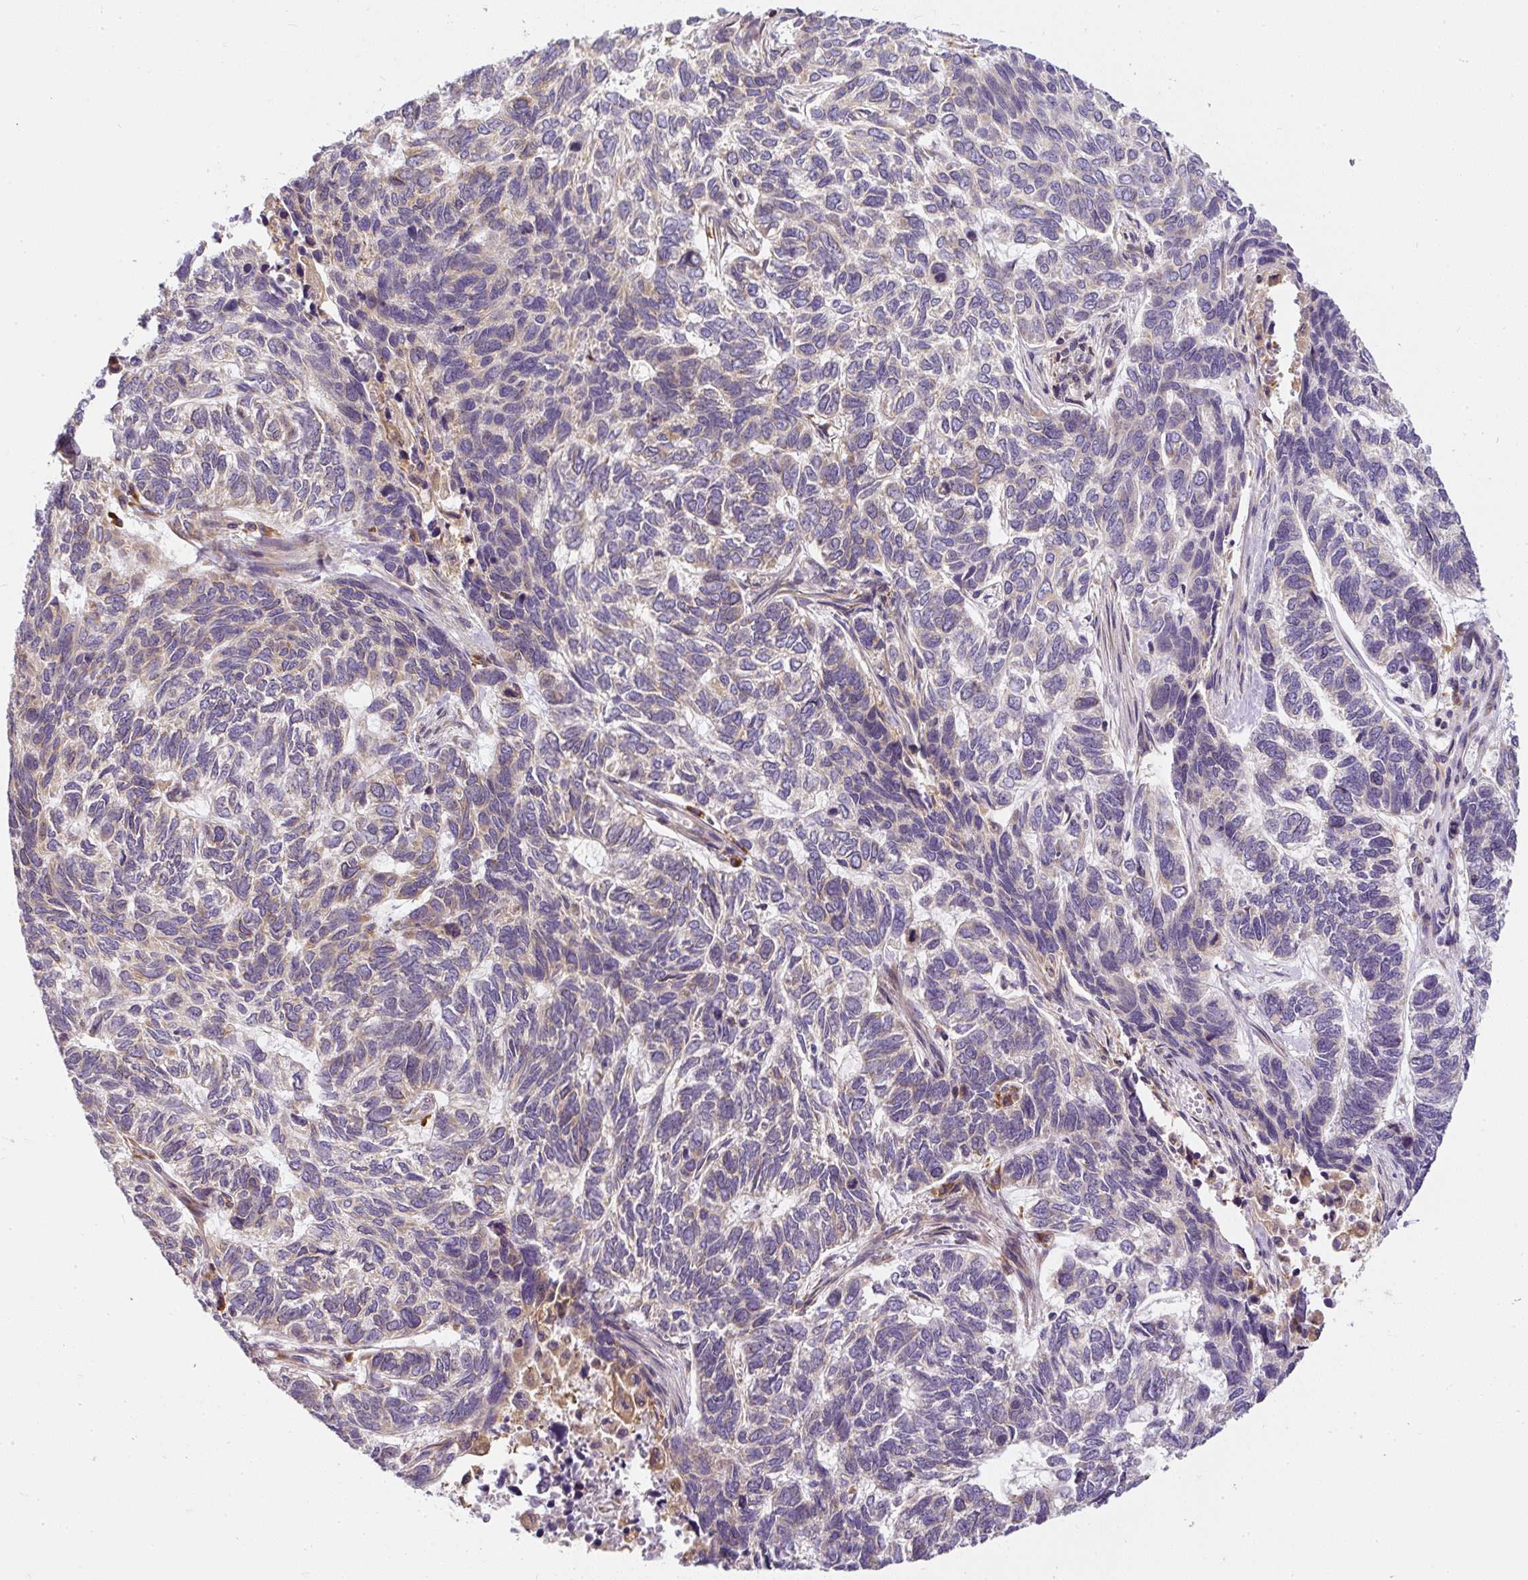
{"staining": {"intensity": "negative", "quantity": "none", "location": "none"}, "tissue": "skin cancer", "cell_type": "Tumor cells", "image_type": "cancer", "snomed": [{"axis": "morphology", "description": "Basal cell carcinoma"}, {"axis": "topography", "description": "Skin"}], "caption": "IHC image of human skin cancer stained for a protein (brown), which exhibits no staining in tumor cells. (DAB (3,3'-diaminobenzidine) immunohistochemistry (IHC), high magnification).", "gene": "CYP20A1", "patient": {"sex": "female", "age": 65}}